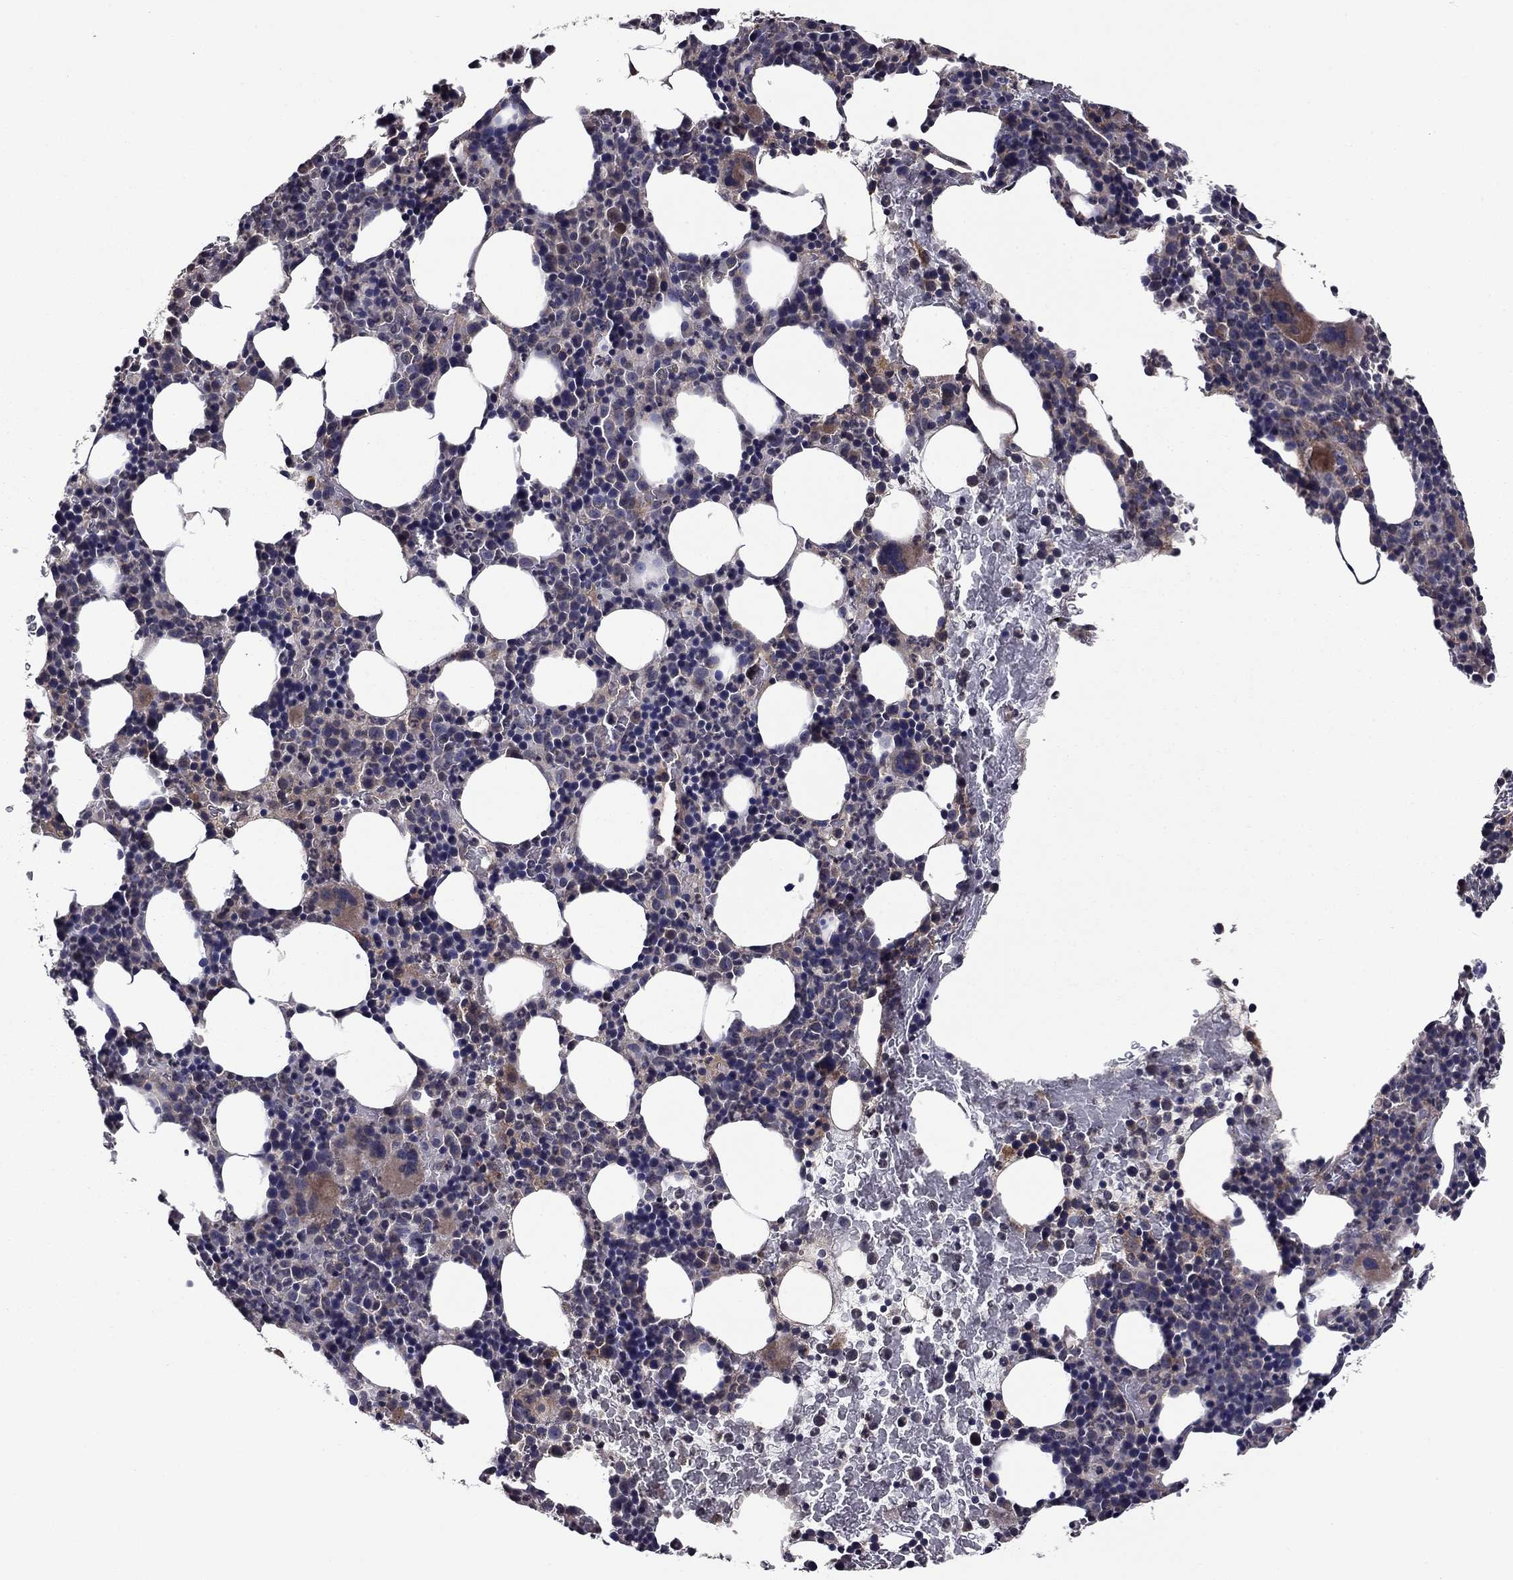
{"staining": {"intensity": "weak", "quantity": "<25%", "location": "cytoplasmic/membranous"}, "tissue": "bone marrow", "cell_type": "Hematopoietic cells", "image_type": "normal", "snomed": [{"axis": "morphology", "description": "Normal tissue, NOS"}, {"axis": "topography", "description": "Bone marrow"}], "caption": "IHC of benign bone marrow reveals no expression in hematopoietic cells. (DAB immunohistochemistry visualized using brightfield microscopy, high magnification).", "gene": "PROS1", "patient": {"sex": "male", "age": 72}}